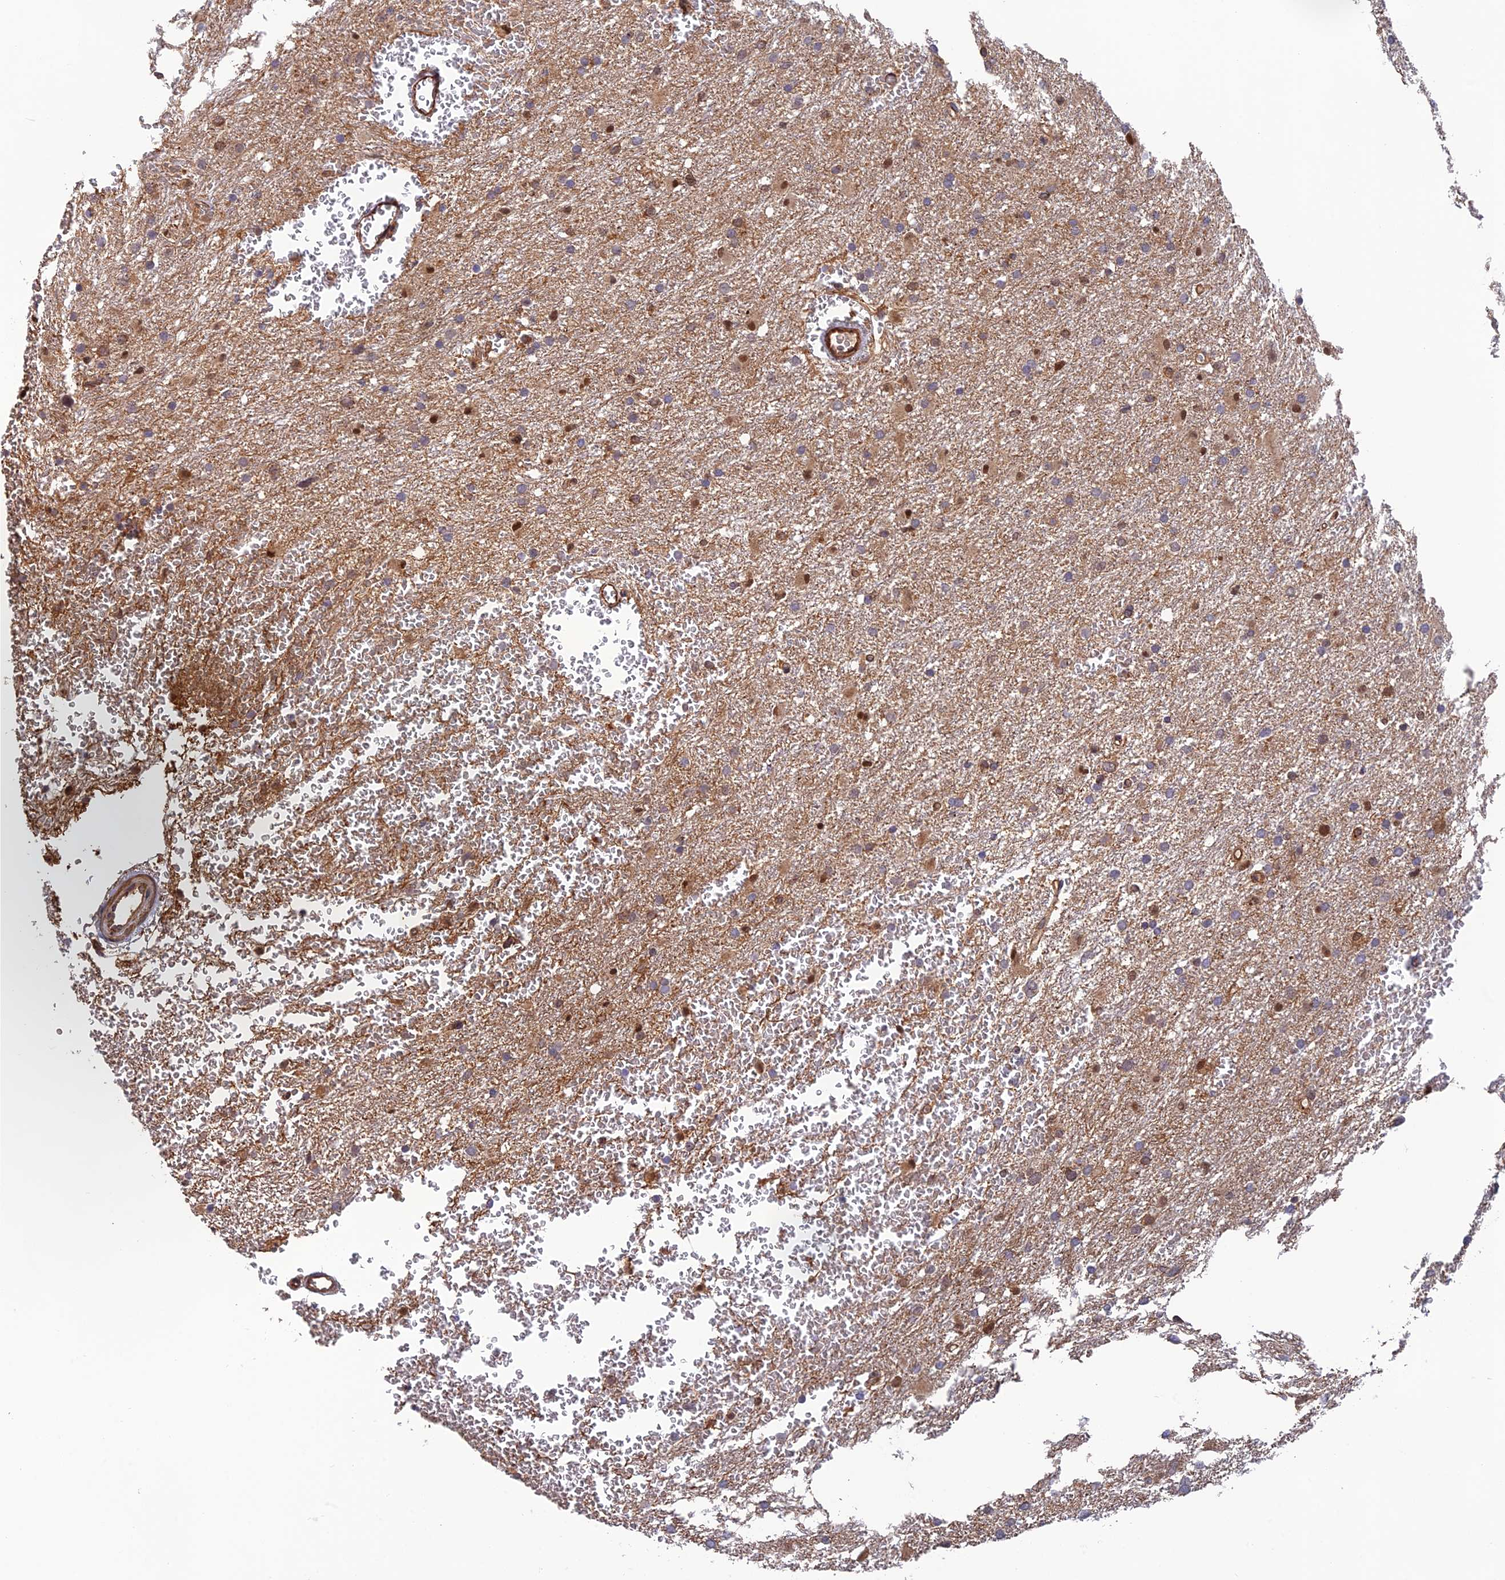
{"staining": {"intensity": "moderate", "quantity": "<25%", "location": "cytoplasmic/membranous"}, "tissue": "glioma", "cell_type": "Tumor cells", "image_type": "cancer", "snomed": [{"axis": "morphology", "description": "Glioma, malignant, High grade"}, {"axis": "topography", "description": "Cerebral cortex"}], "caption": "The immunohistochemical stain labels moderate cytoplasmic/membranous positivity in tumor cells of high-grade glioma (malignant) tissue.", "gene": "OSBPL1A", "patient": {"sex": "female", "age": 36}}